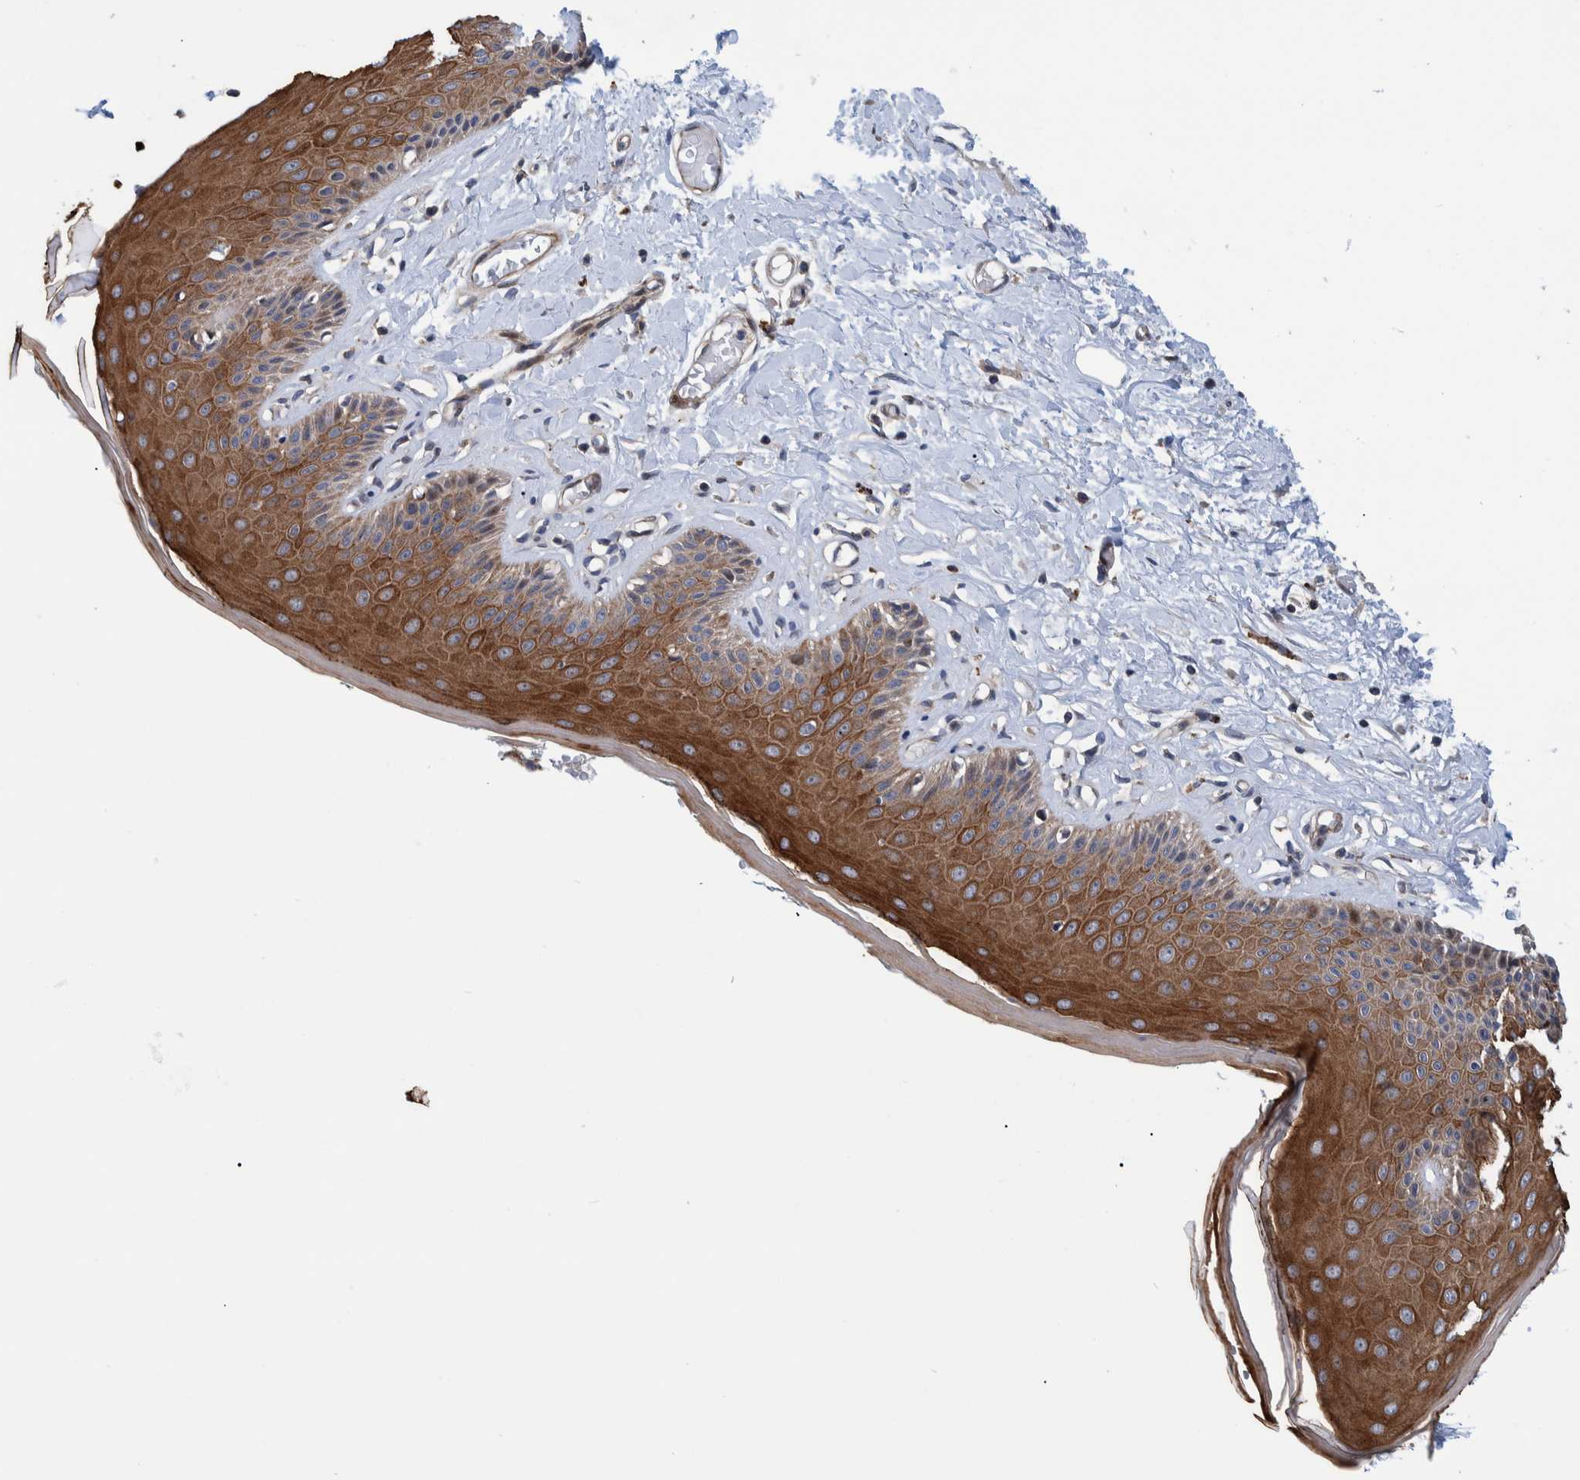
{"staining": {"intensity": "strong", "quantity": ">75%", "location": "cytoplasmic/membranous"}, "tissue": "skin", "cell_type": "Epidermal cells", "image_type": "normal", "snomed": [{"axis": "morphology", "description": "Normal tissue, NOS"}, {"axis": "topography", "description": "Vulva"}], "caption": "Epidermal cells demonstrate strong cytoplasmic/membranous positivity in about >75% of cells in unremarkable skin.", "gene": "MKS1", "patient": {"sex": "female", "age": 73}}